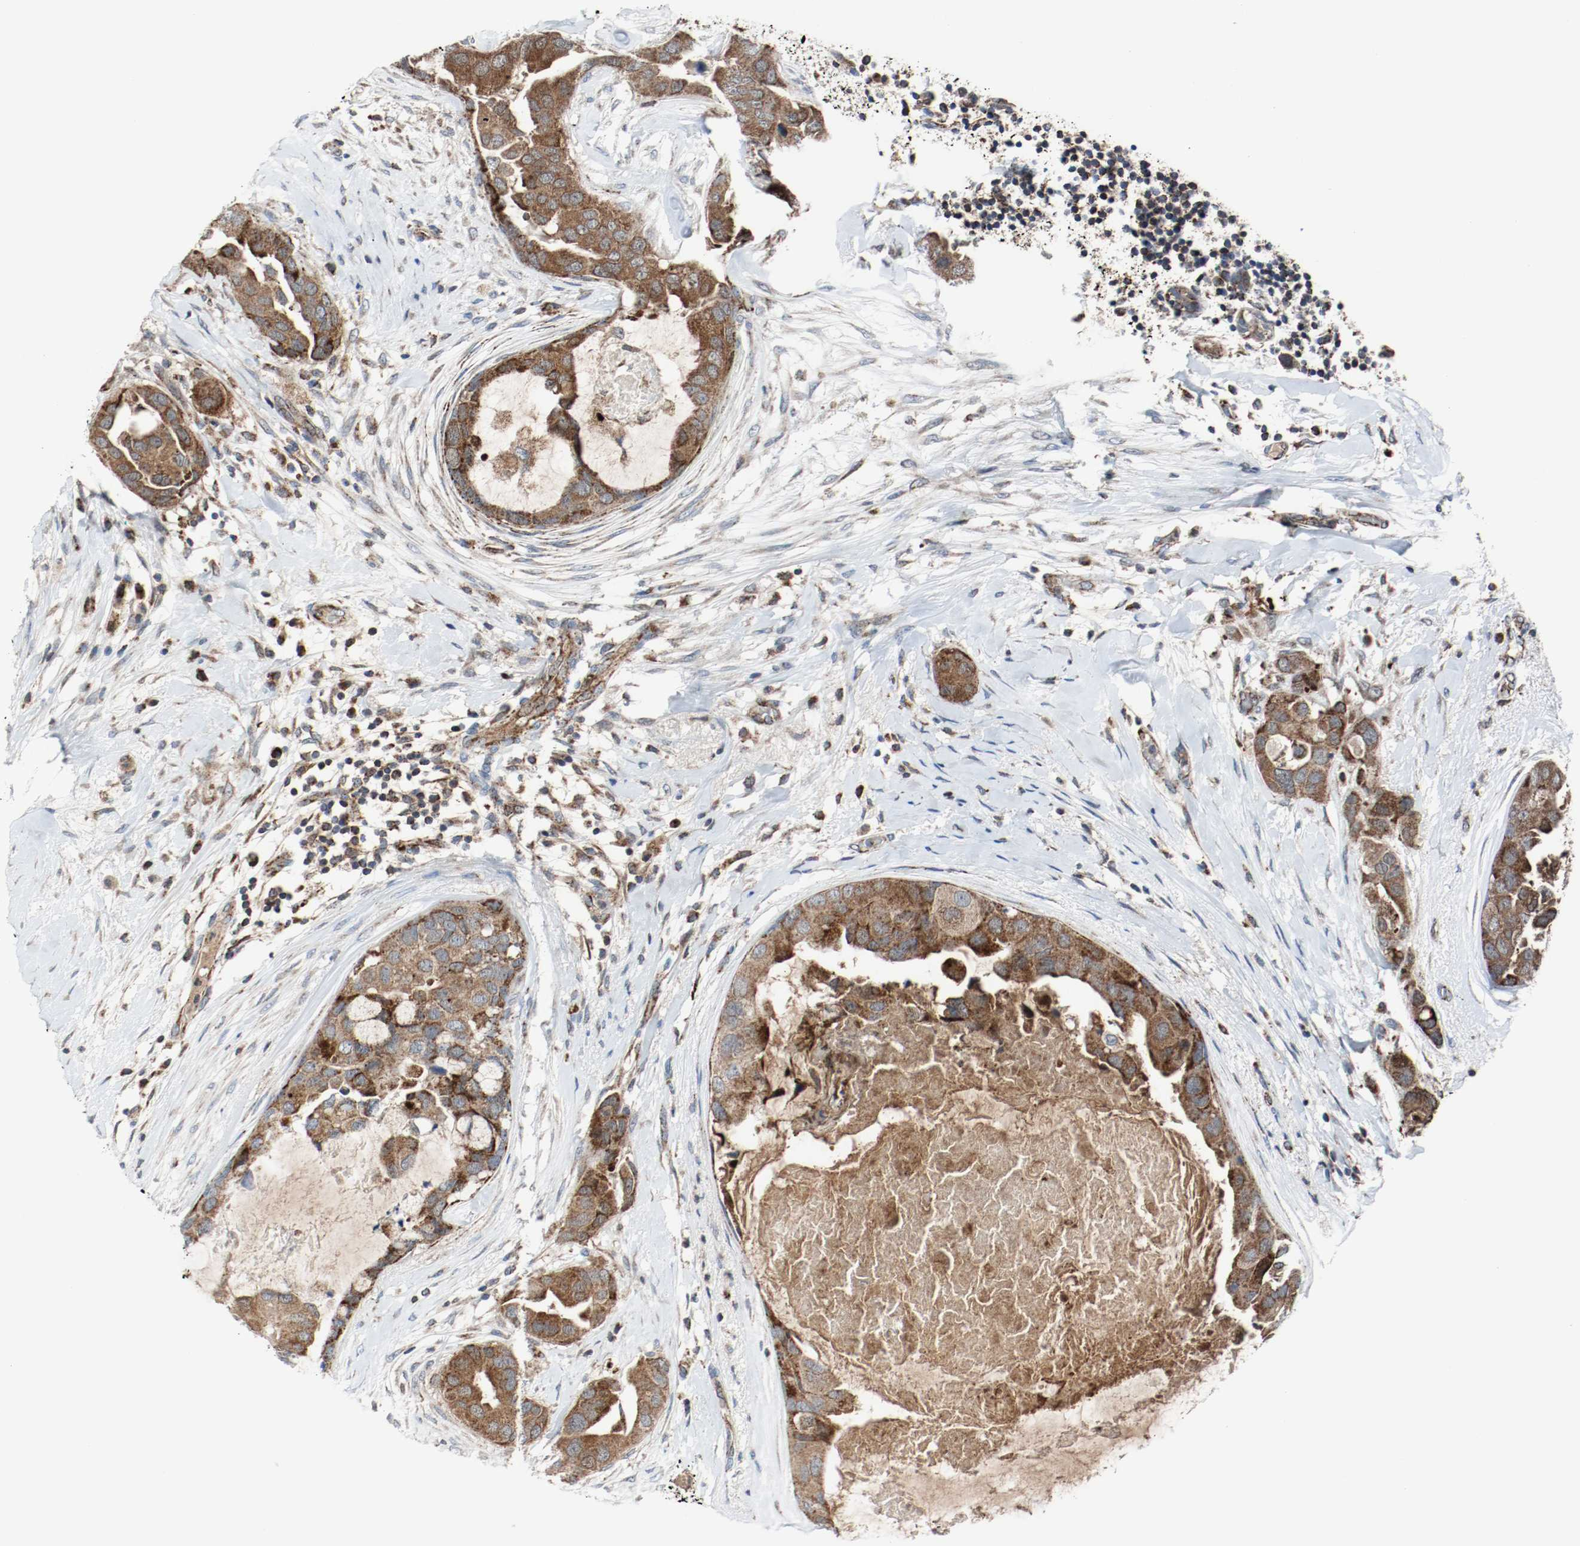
{"staining": {"intensity": "moderate", "quantity": ">75%", "location": "cytoplasmic/membranous"}, "tissue": "breast cancer", "cell_type": "Tumor cells", "image_type": "cancer", "snomed": [{"axis": "morphology", "description": "Duct carcinoma"}, {"axis": "topography", "description": "Breast"}], "caption": "Immunohistochemical staining of breast invasive ductal carcinoma displays moderate cytoplasmic/membranous protein positivity in about >75% of tumor cells.", "gene": "TXNRD1", "patient": {"sex": "female", "age": 40}}